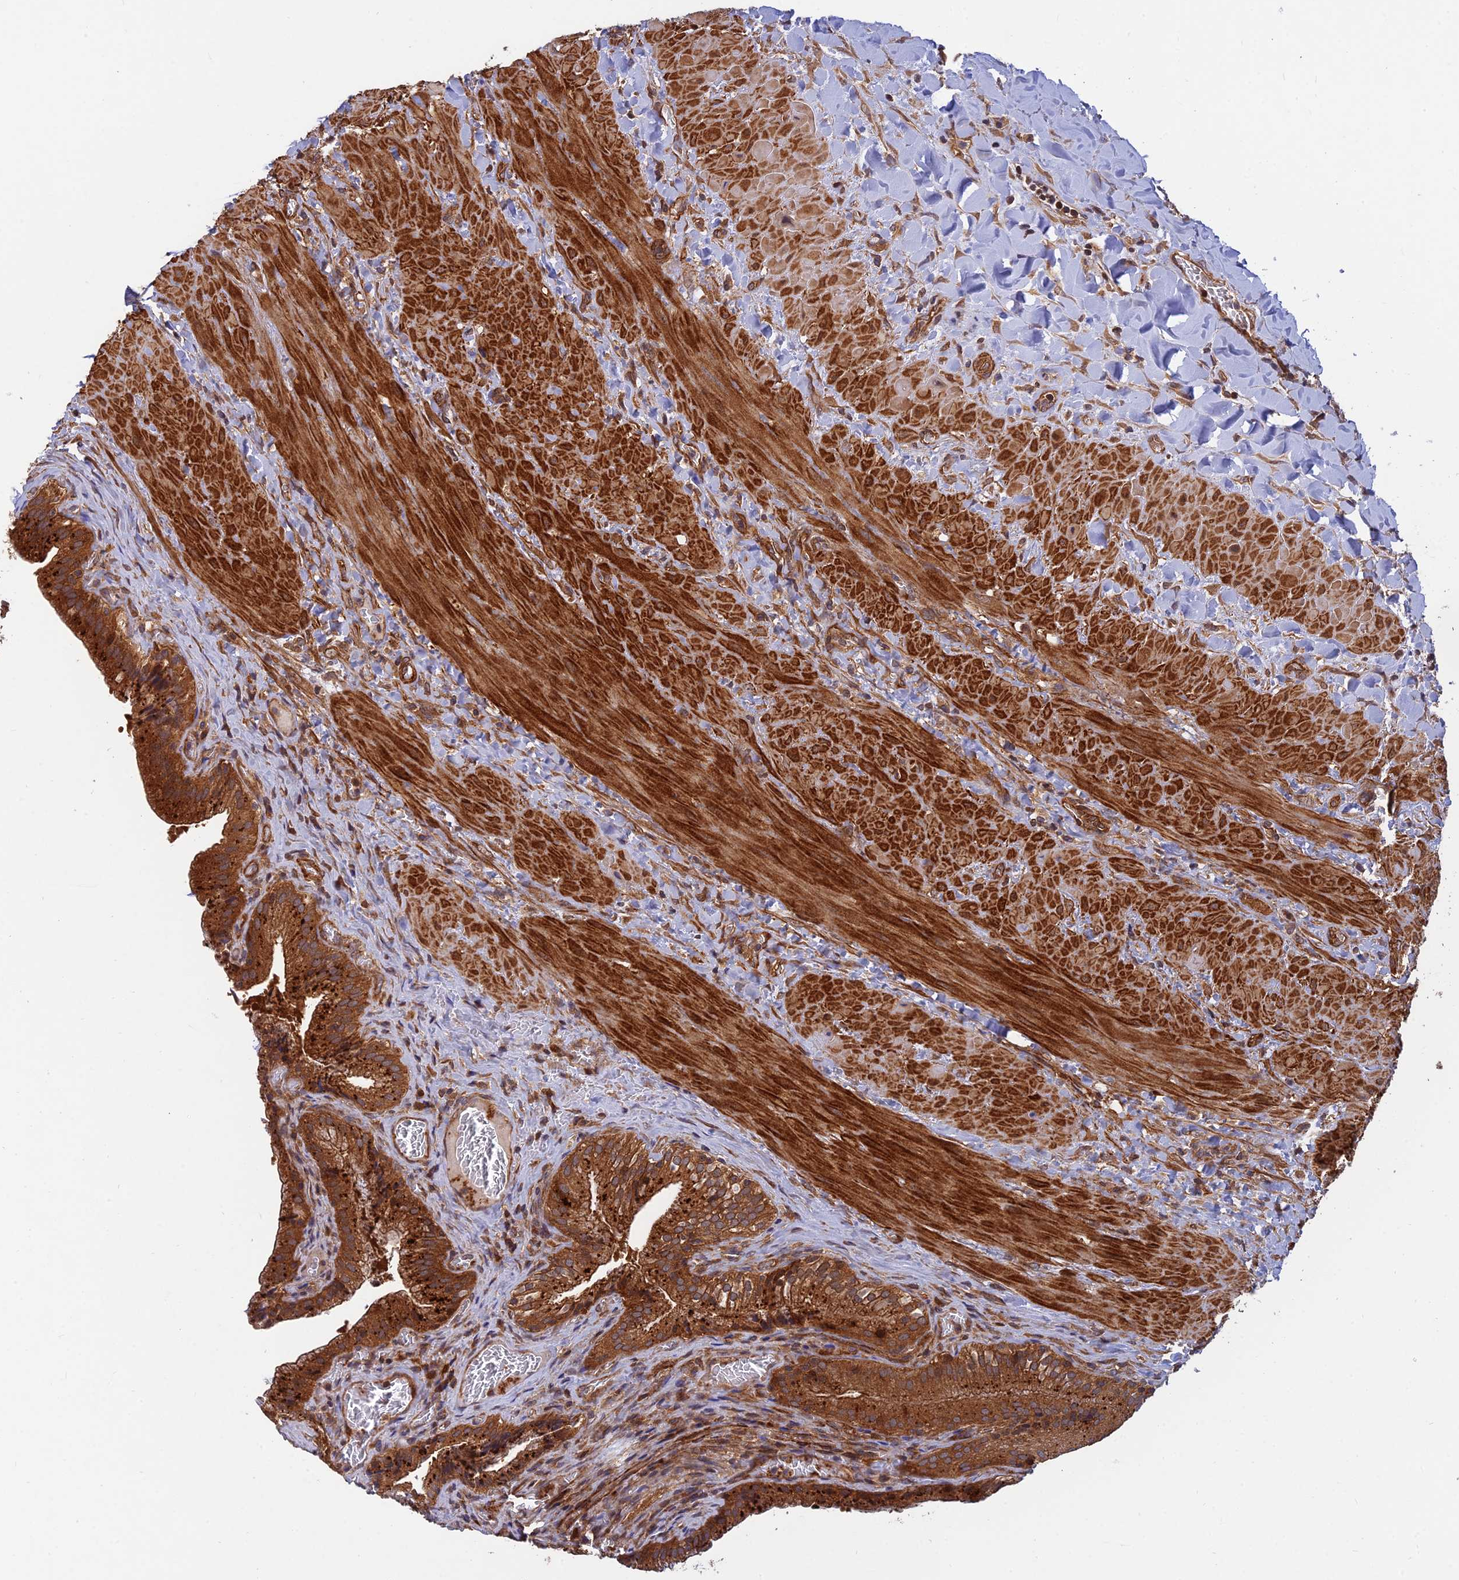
{"staining": {"intensity": "strong", "quantity": ">75%", "location": "cytoplasmic/membranous"}, "tissue": "gallbladder", "cell_type": "Glandular cells", "image_type": "normal", "snomed": [{"axis": "morphology", "description": "Normal tissue, NOS"}, {"axis": "topography", "description": "Gallbladder"}], "caption": "Immunohistochemistry (DAB) staining of benign human gallbladder demonstrates strong cytoplasmic/membranous protein positivity in about >75% of glandular cells.", "gene": "RELCH", "patient": {"sex": "male", "age": 24}}